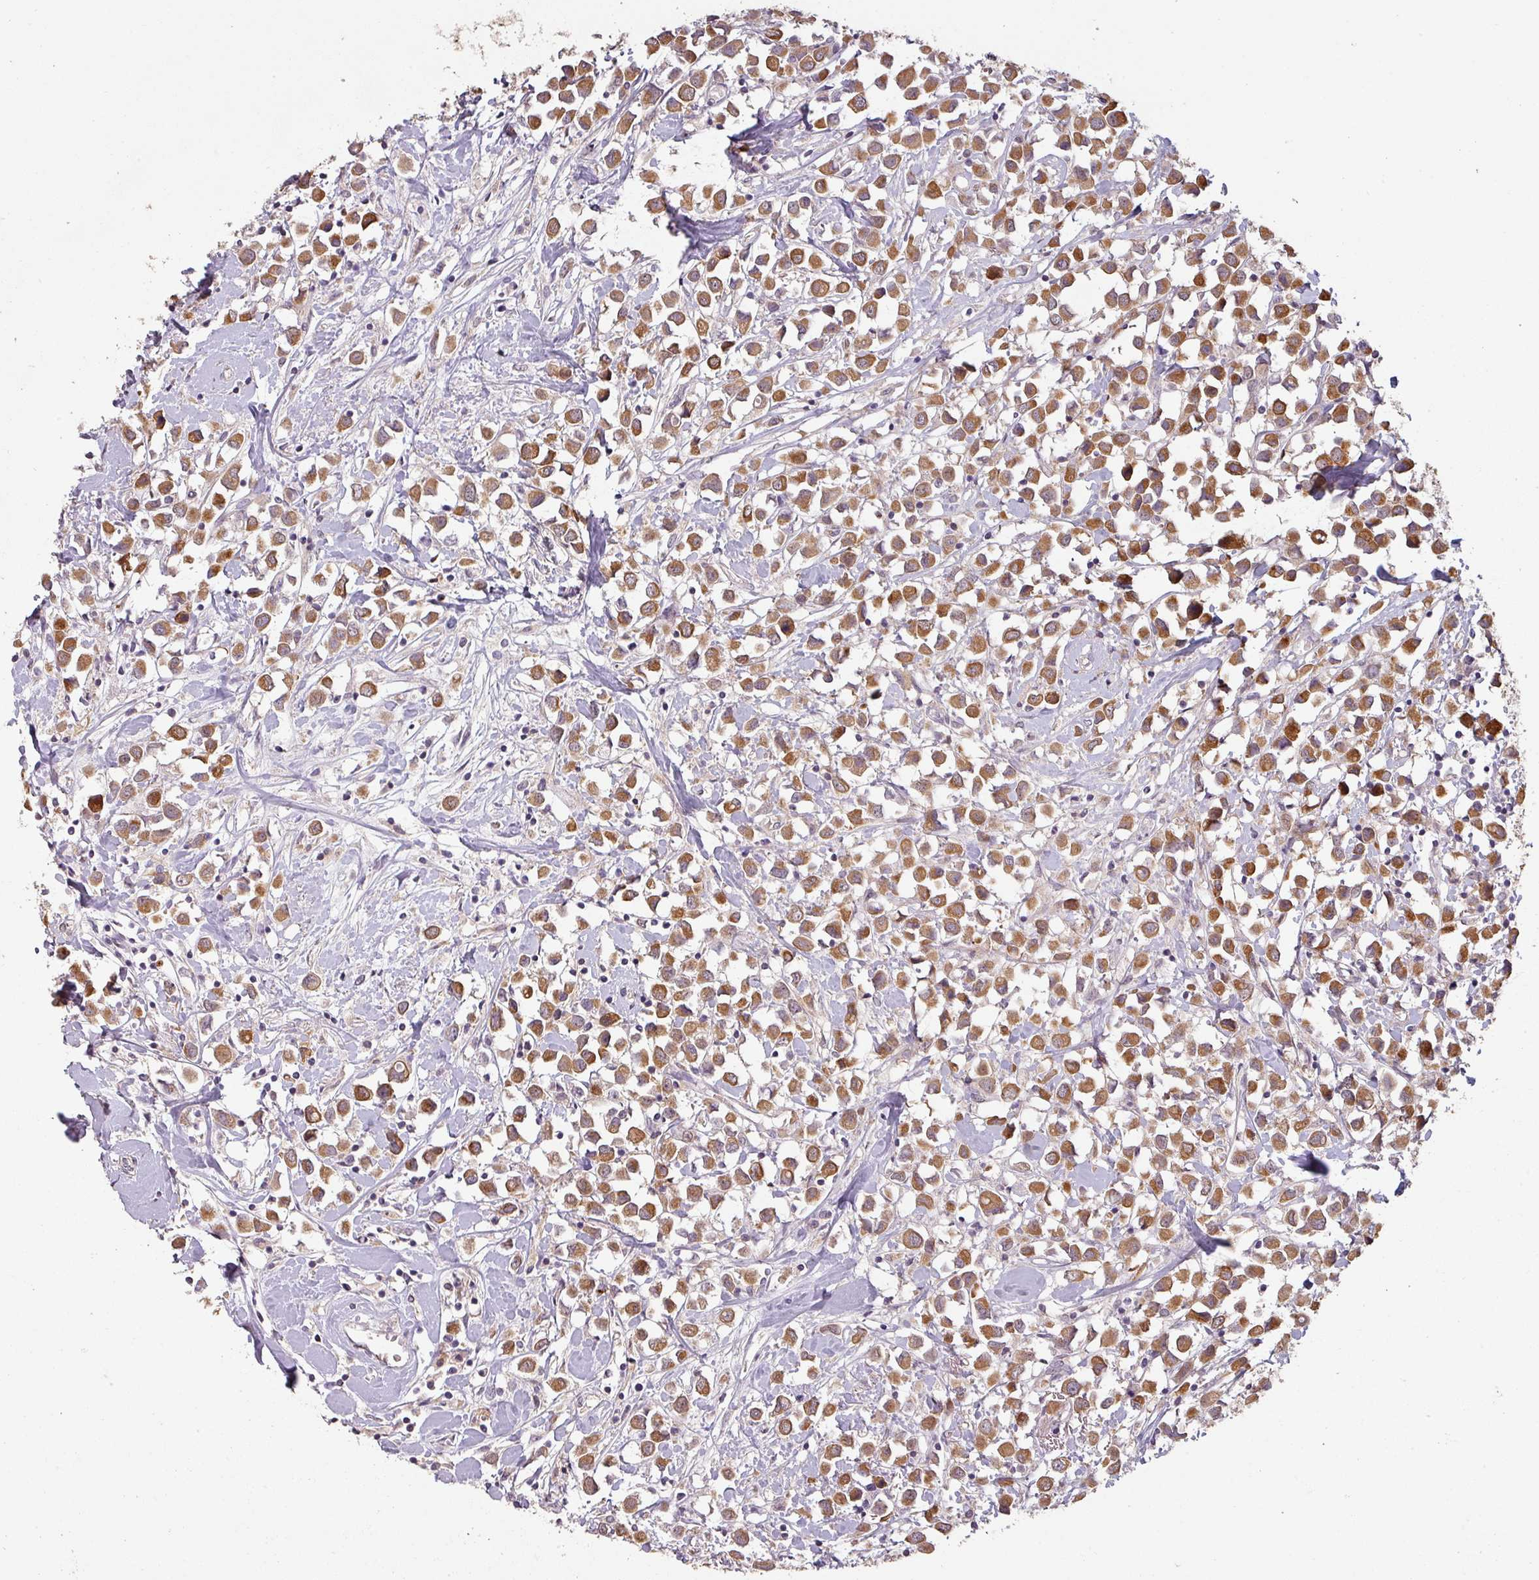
{"staining": {"intensity": "moderate", "quantity": ">75%", "location": "cytoplasmic/membranous"}, "tissue": "breast cancer", "cell_type": "Tumor cells", "image_type": "cancer", "snomed": [{"axis": "morphology", "description": "Duct carcinoma"}, {"axis": "topography", "description": "Breast"}], "caption": "Tumor cells display moderate cytoplasmic/membranous staining in approximately >75% of cells in breast invasive ductal carcinoma.", "gene": "LYPLA1", "patient": {"sex": "female", "age": 61}}